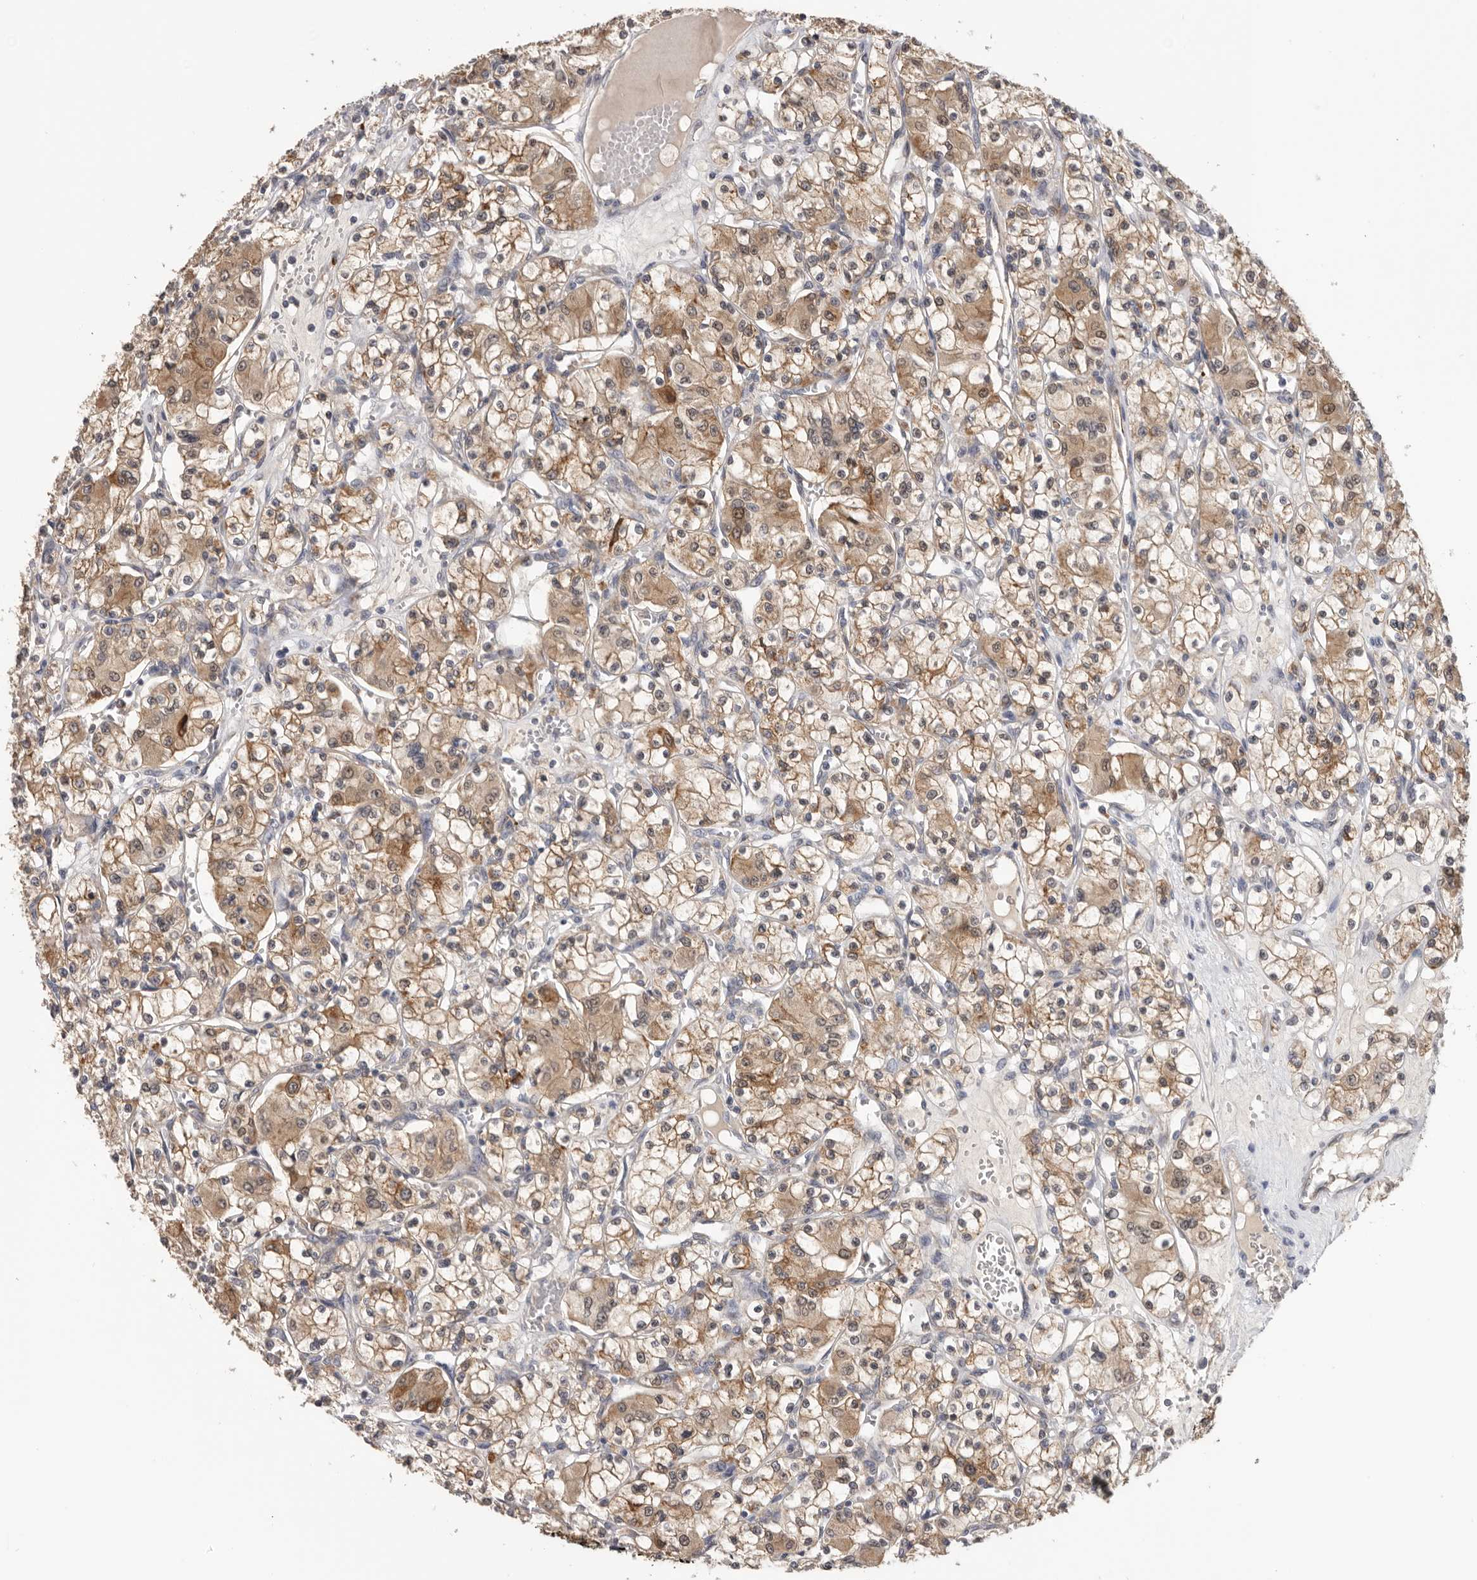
{"staining": {"intensity": "moderate", "quantity": ">75%", "location": "cytoplasmic/membranous"}, "tissue": "renal cancer", "cell_type": "Tumor cells", "image_type": "cancer", "snomed": [{"axis": "morphology", "description": "Adenocarcinoma, NOS"}, {"axis": "topography", "description": "Kidney"}], "caption": "Renal adenocarcinoma was stained to show a protein in brown. There is medium levels of moderate cytoplasmic/membranous positivity in approximately >75% of tumor cells. The protein is shown in brown color, while the nuclei are stained blue.", "gene": "TFRC", "patient": {"sex": "female", "age": 59}}